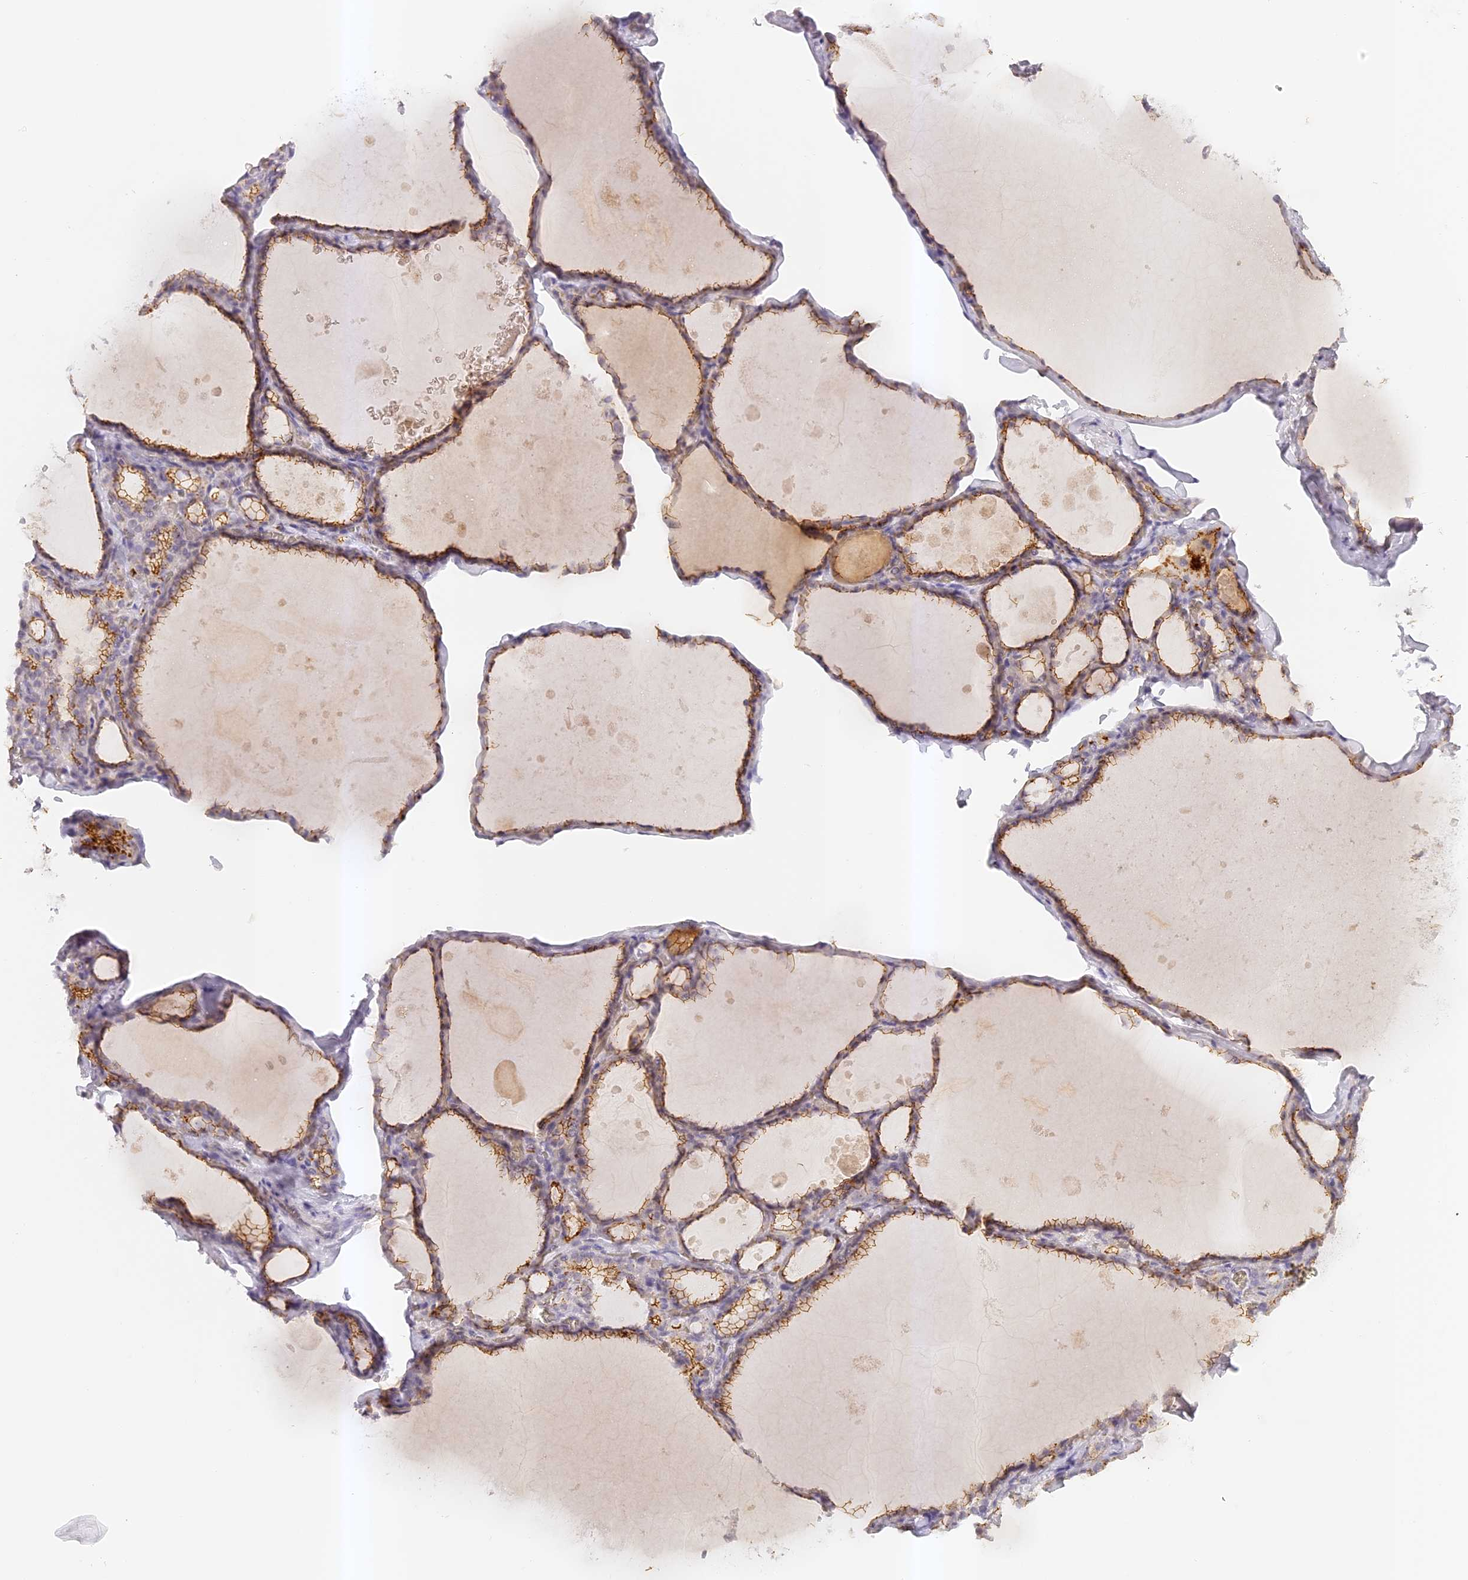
{"staining": {"intensity": "moderate", "quantity": ">75%", "location": "cytoplasmic/membranous"}, "tissue": "thyroid gland", "cell_type": "Glandular cells", "image_type": "normal", "snomed": [{"axis": "morphology", "description": "Normal tissue, NOS"}, {"axis": "topography", "description": "Thyroid gland"}], "caption": "Protein positivity by immunohistochemistry demonstrates moderate cytoplasmic/membranous expression in approximately >75% of glandular cells in unremarkable thyroid gland. (brown staining indicates protein expression, while blue staining denotes nuclei).", "gene": "ELL3", "patient": {"sex": "male", "age": 56}}